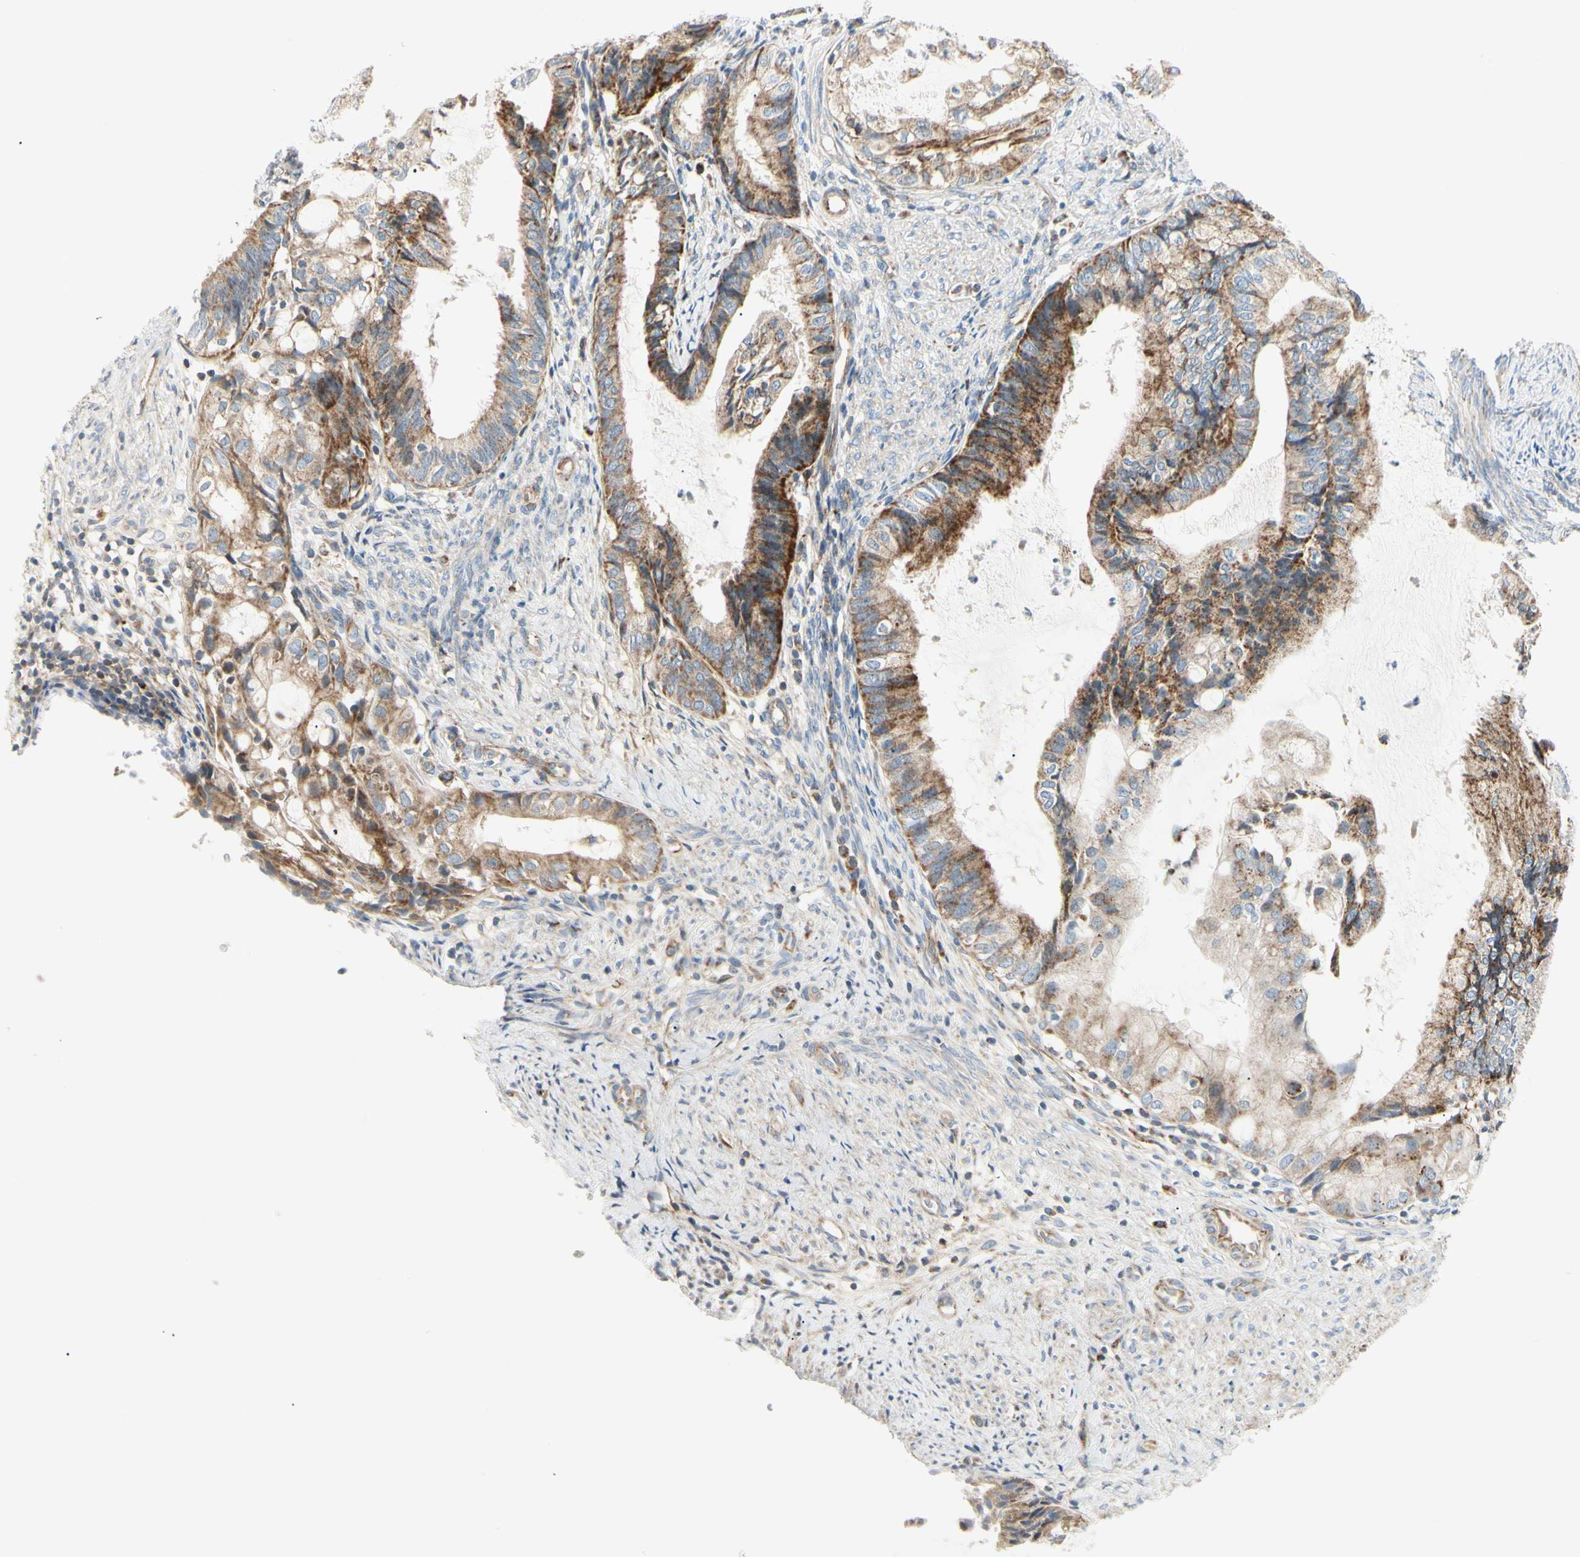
{"staining": {"intensity": "moderate", "quantity": ">75%", "location": "cytoplasmic/membranous"}, "tissue": "endometrial cancer", "cell_type": "Tumor cells", "image_type": "cancer", "snomed": [{"axis": "morphology", "description": "Adenocarcinoma, NOS"}, {"axis": "topography", "description": "Endometrium"}], "caption": "Endometrial cancer (adenocarcinoma) stained for a protein reveals moderate cytoplasmic/membranous positivity in tumor cells. The protein is shown in brown color, while the nuclei are stained blue.", "gene": "TBC1D10A", "patient": {"sex": "female", "age": 86}}